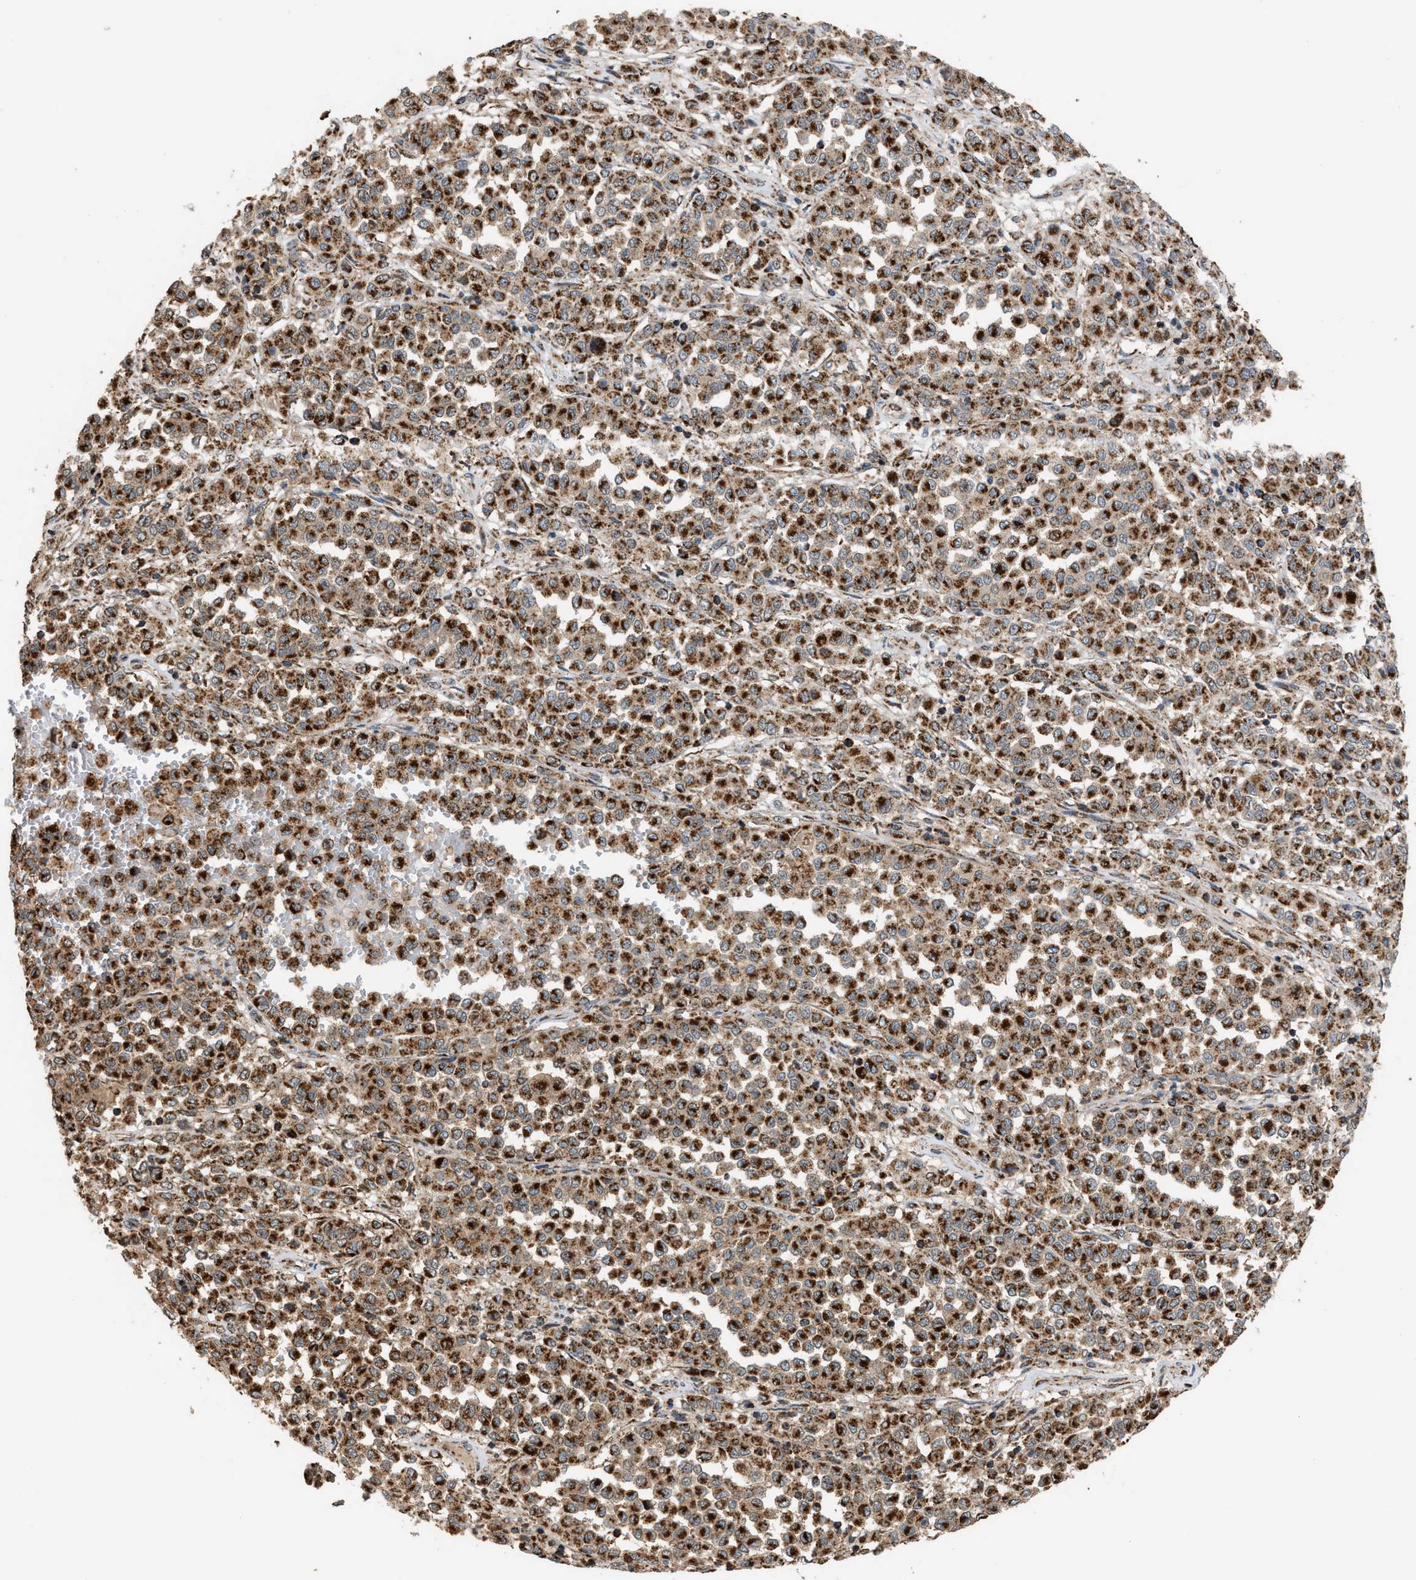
{"staining": {"intensity": "strong", "quantity": ">75%", "location": "cytoplasmic/membranous"}, "tissue": "melanoma", "cell_type": "Tumor cells", "image_type": "cancer", "snomed": [{"axis": "morphology", "description": "Malignant melanoma, Metastatic site"}, {"axis": "topography", "description": "Pancreas"}], "caption": "Malignant melanoma (metastatic site) stained for a protein displays strong cytoplasmic/membranous positivity in tumor cells.", "gene": "SGSM2", "patient": {"sex": "female", "age": 30}}